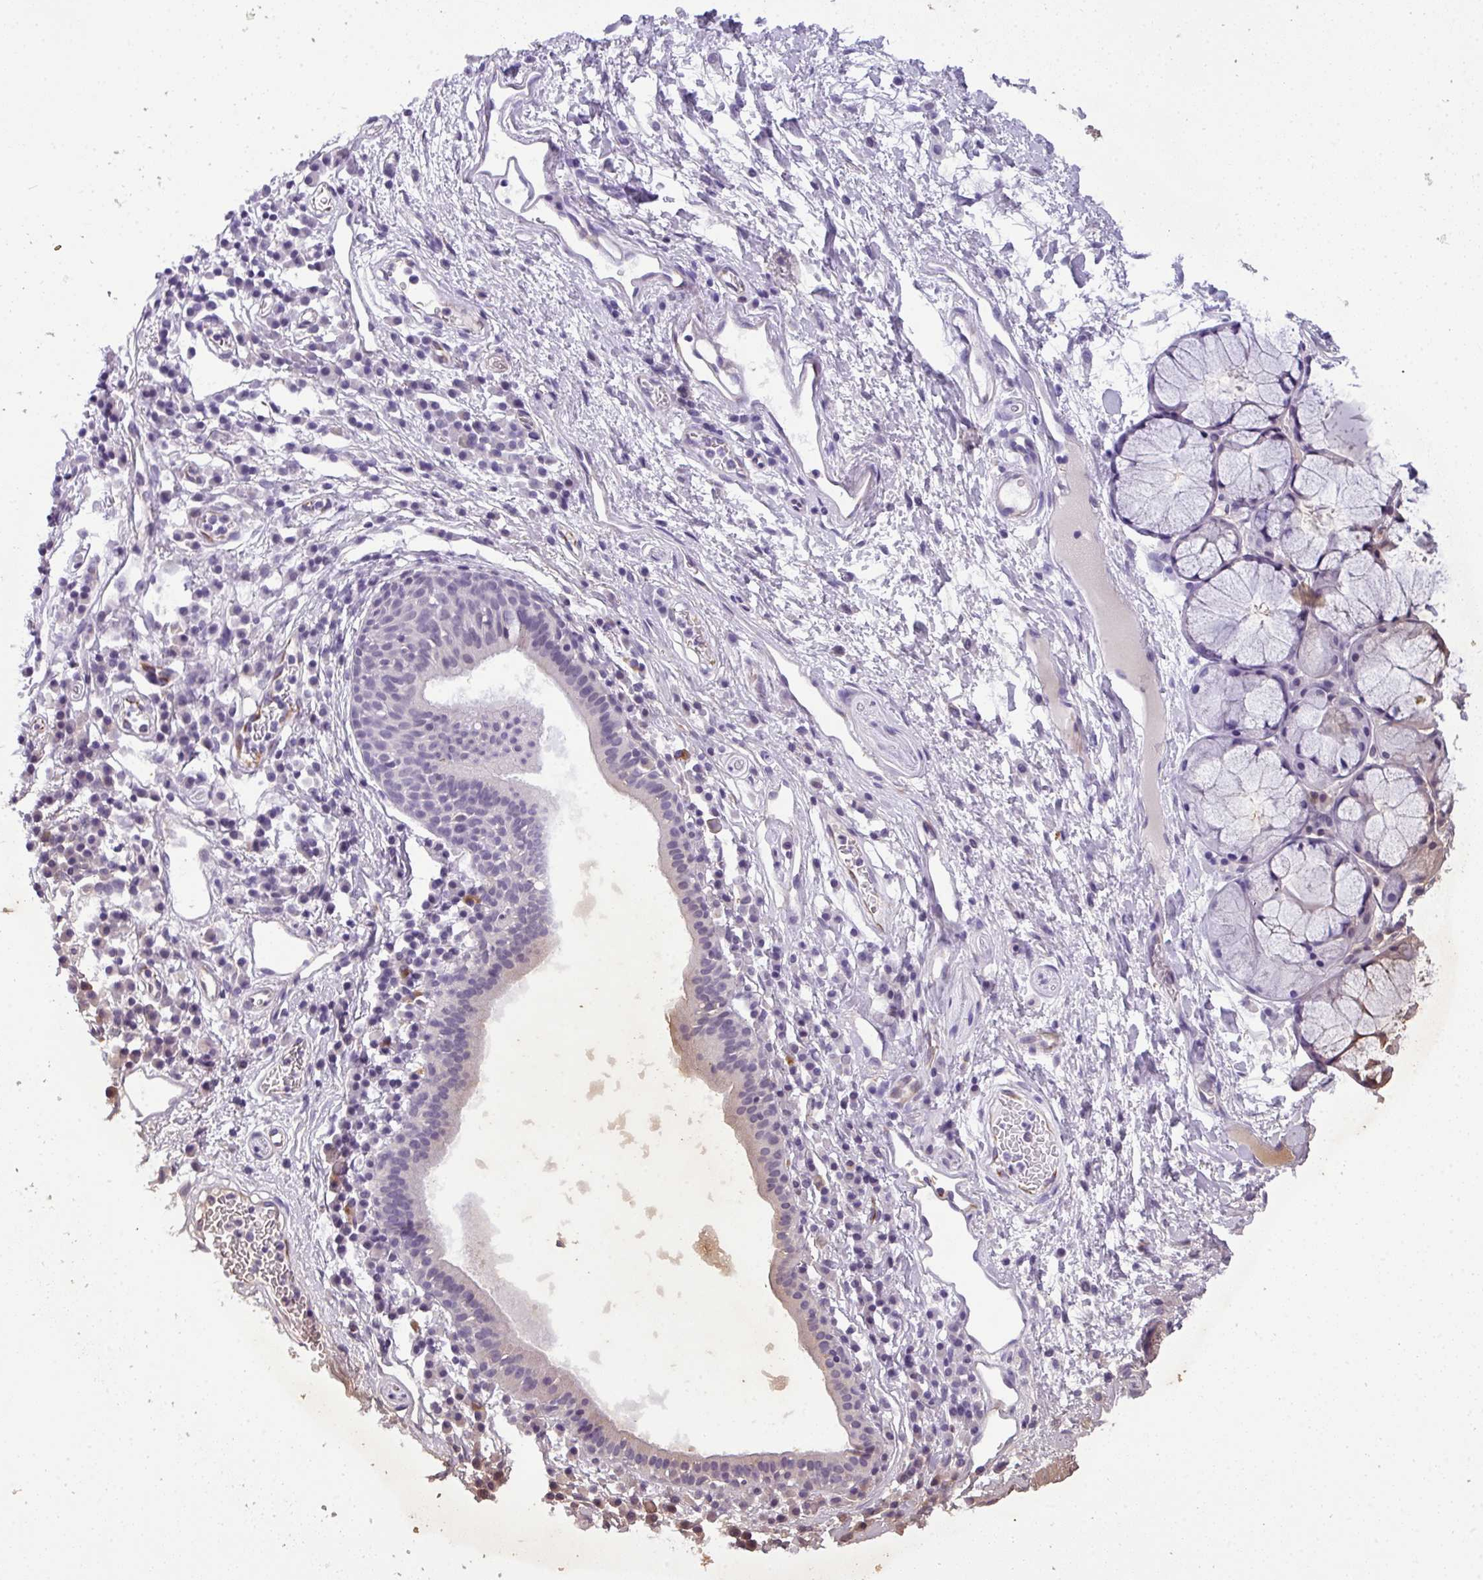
{"staining": {"intensity": "negative", "quantity": "none", "location": "none"}, "tissue": "nasopharynx", "cell_type": "Respiratory epithelial cells", "image_type": "normal", "snomed": [{"axis": "morphology", "description": "Normal tissue, NOS"}, {"axis": "topography", "description": "Lymph node"}, {"axis": "topography", "description": "Cartilage tissue"}, {"axis": "topography", "description": "Nasopharynx"}], "caption": "Image shows no protein expression in respiratory epithelial cells of unremarkable nasopharynx. (Stains: DAB (3,3'-diaminobenzidine) immunohistochemistry with hematoxylin counter stain, Microscopy: brightfield microscopy at high magnification).", "gene": "MUC21", "patient": {"sex": "male", "age": 63}}